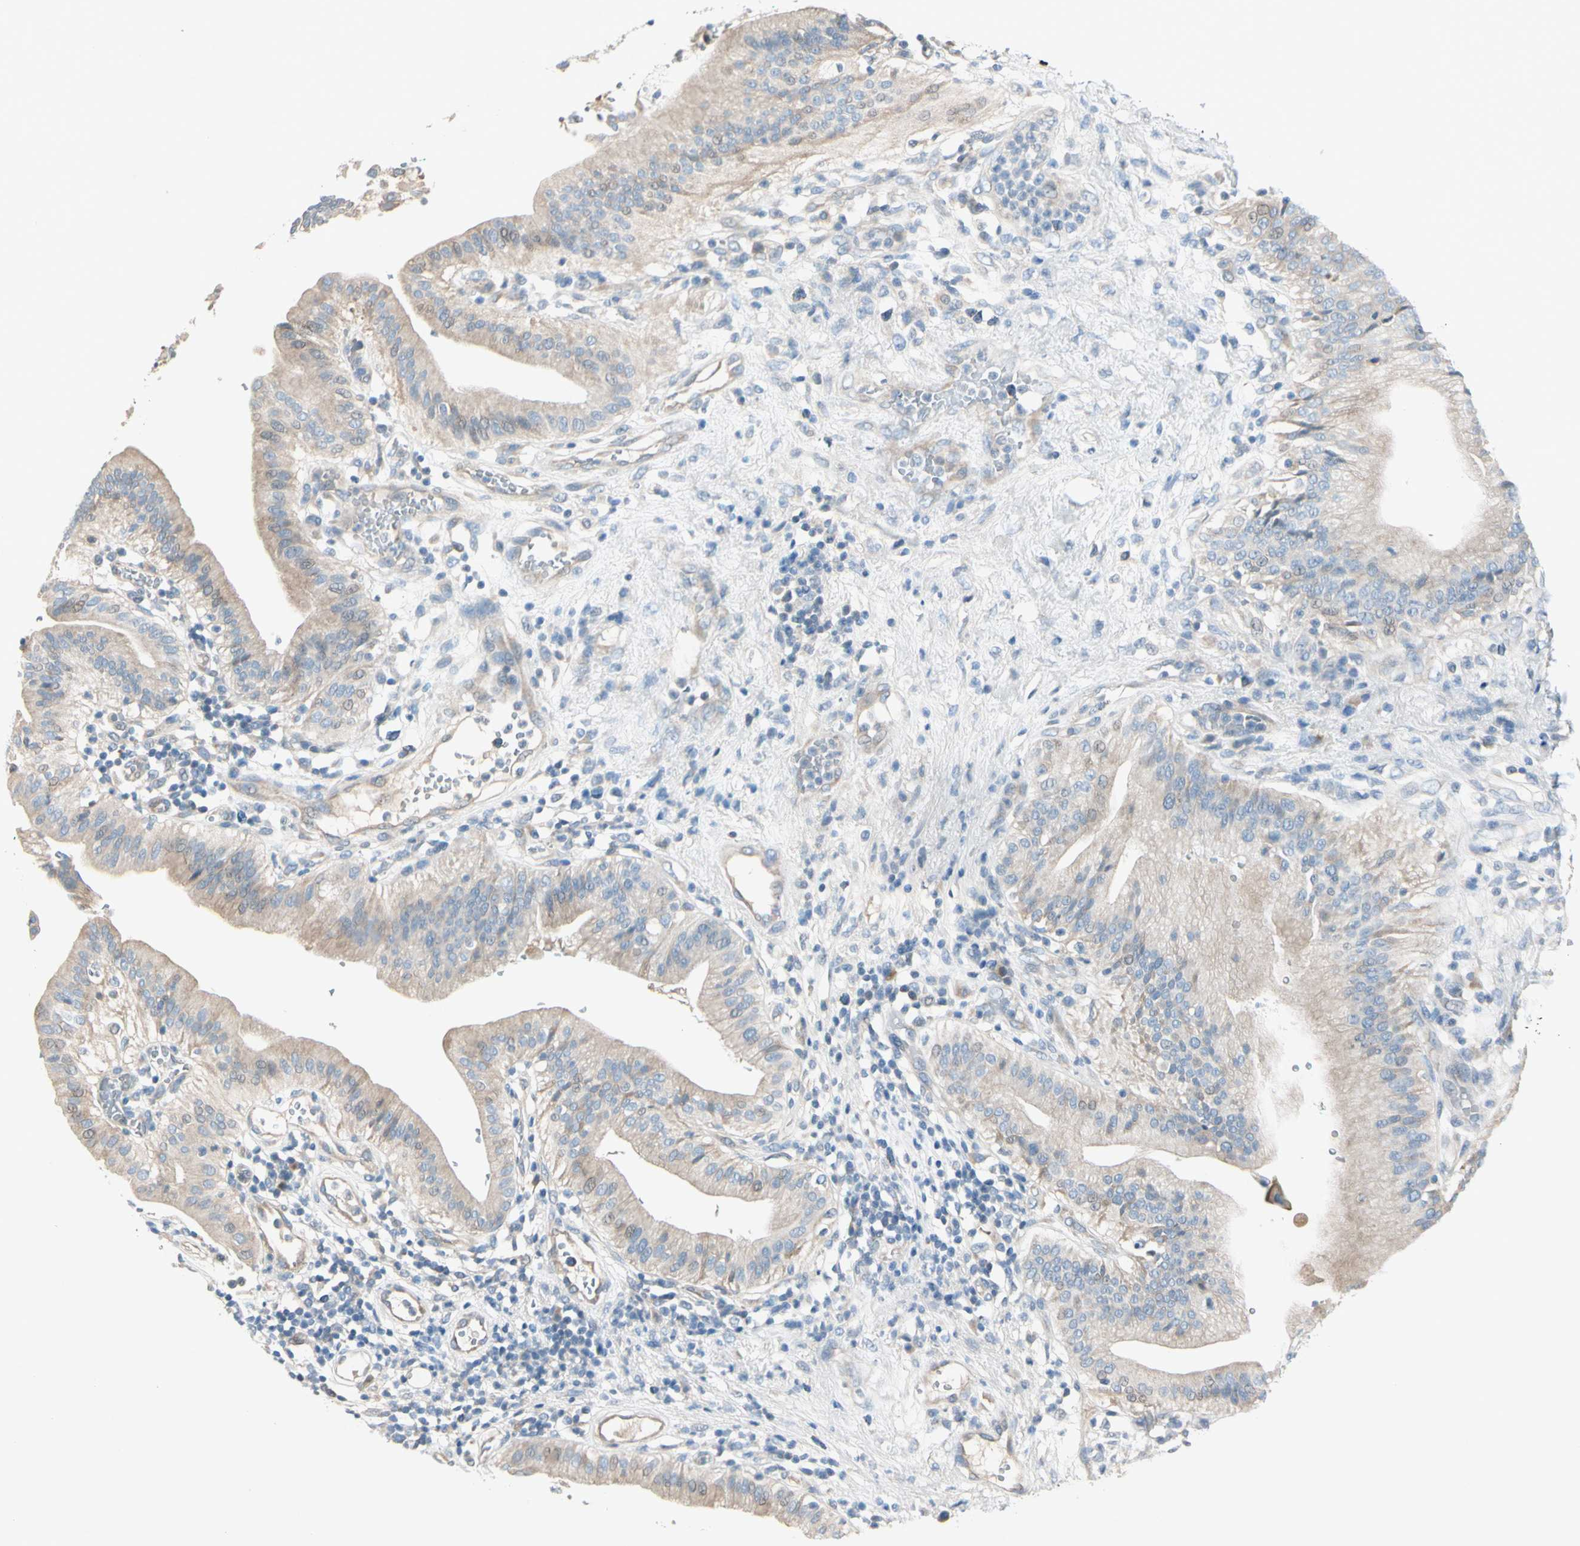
{"staining": {"intensity": "weak", "quantity": ">75%", "location": "cytoplasmic/membranous"}, "tissue": "pancreatic cancer", "cell_type": "Tumor cells", "image_type": "cancer", "snomed": [{"axis": "morphology", "description": "Adenocarcinoma, NOS"}, {"axis": "morphology", "description": "Adenocarcinoma, metastatic, NOS"}, {"axis": "topography", "description": "Lymph node"}, {"axis": "topography", "description": "Pancreas"}, {"axis": "topography", "description": "Duodenum"}], "caption": "Human adenocarcinoma (pancreatic) stained with a protein marker displays weak staining in tumor cells.", "gene": "CYP2E1", "patient": {"sex": "female", "age": 64}}